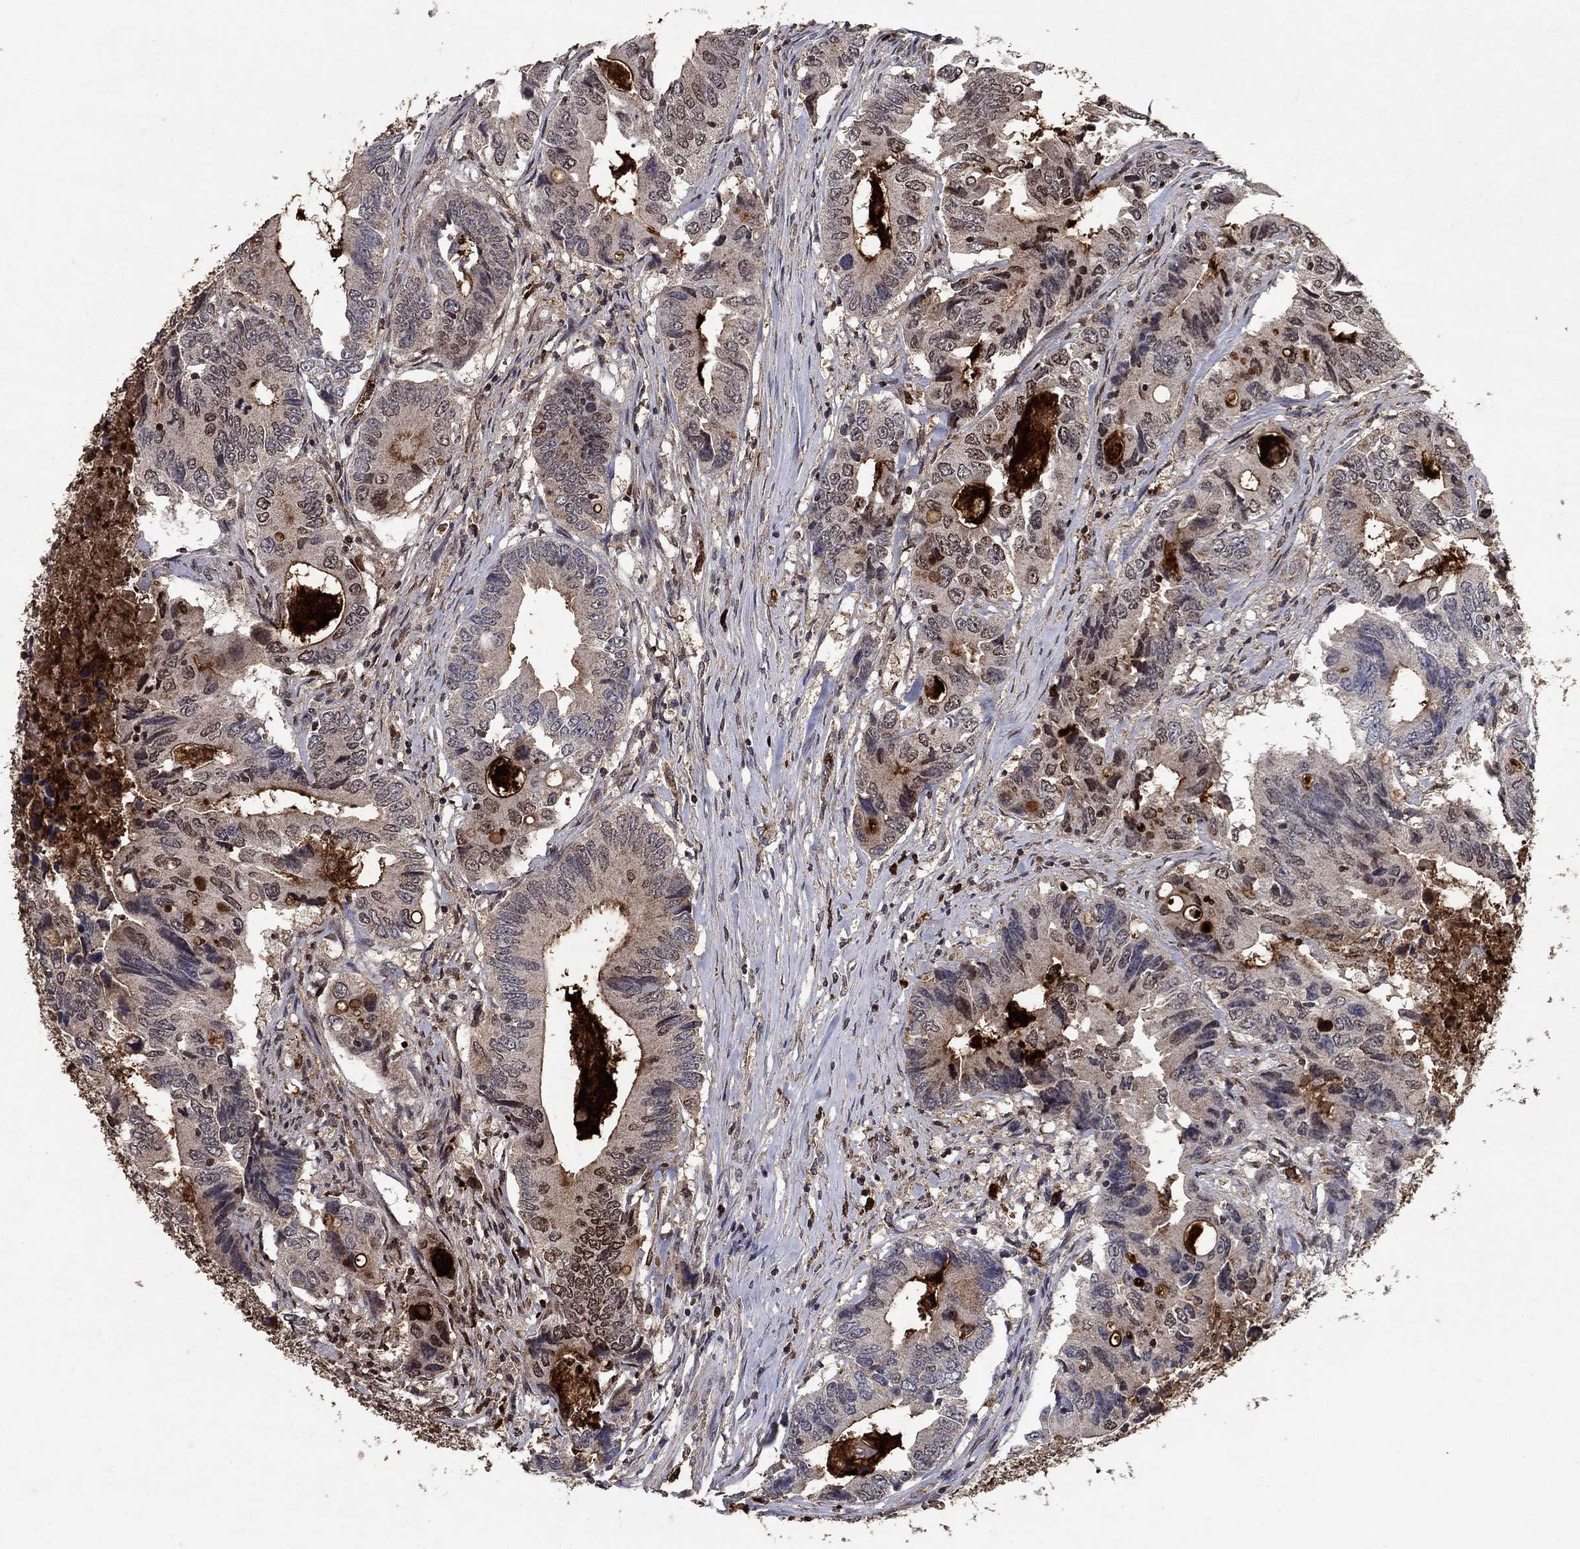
{"staining": {"intensity": "strong", "quantity": "<25%", "location": "cytoplasmic/membranous,nuclear"}, "tissue": "colorectal cancer", "cell_type": "Tumor cells", "image_type": "cancer", "snomed": [{"axis": "morphology", "description": "Adenocarcinoma, NOS"}, {"axis": "topography", "description": "Colon"}], "caption": "About <25% of tumor cells in adenocarcinoma (colorectal) demonstrate strong cytoplasmic/membranous and nuclear protein expression as visualized by brown immunohistochemical staining.", "gene": "CD24", "patient": {"sex": "female", "age": 90}}